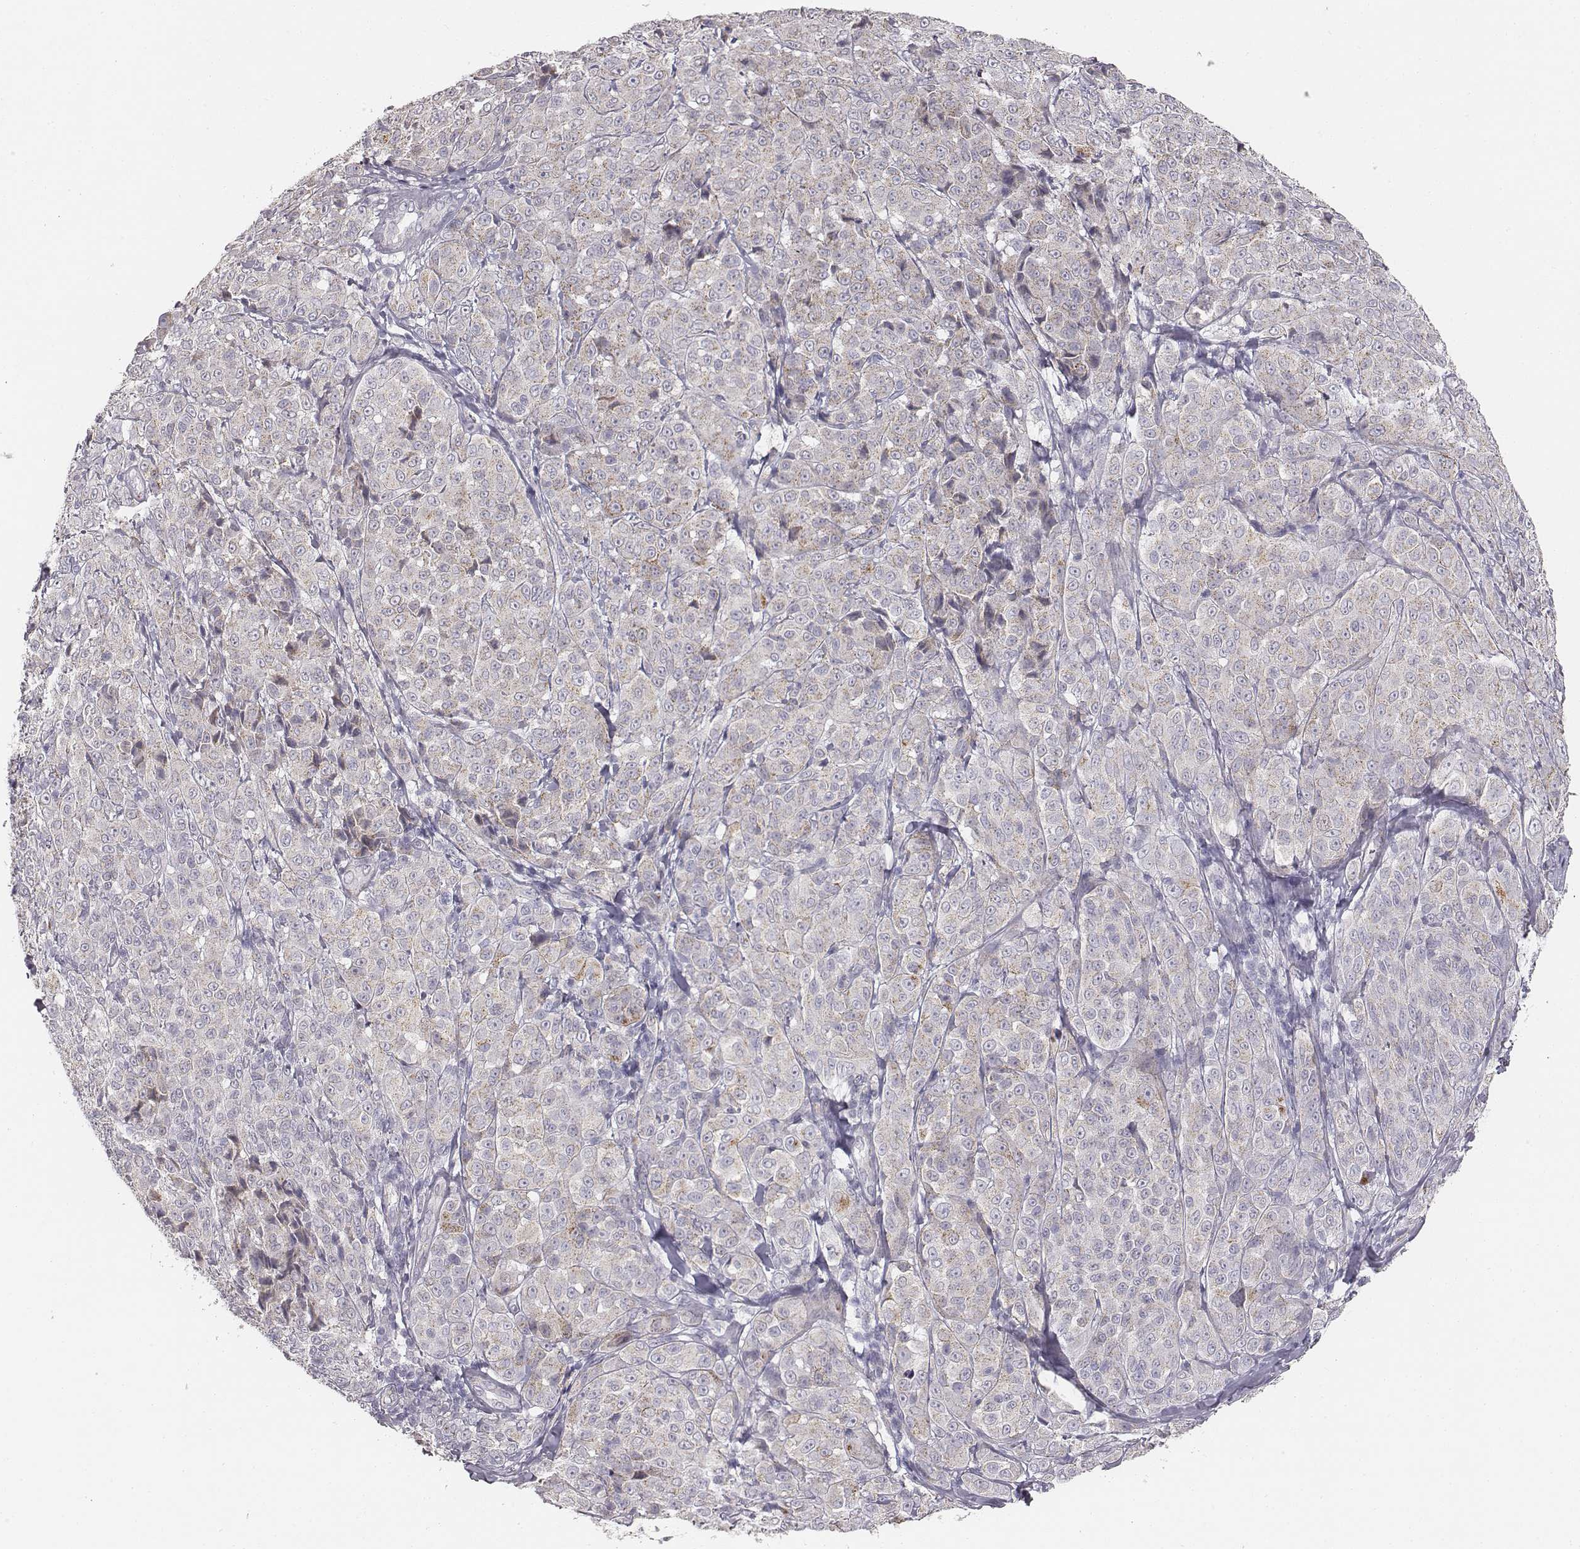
{"staining": {"intensity": "negative", "quantity": "none", "location": "none"}, "tissue": "melanoma", "cell_type": "Tumor cells", "image_type": "cancer", "snomed": [{"axis": "morphology", "description": "Malignant melanoma, NOS"}, {"axis": "topography", "description": "Skin"}], "caption": "Melanoma stained for a protein using immunohistochemistry (IHC) reveals no positivity tumor cells.", "gene": "ABCD3", "patient": {"sex": "male", "age": 89}}